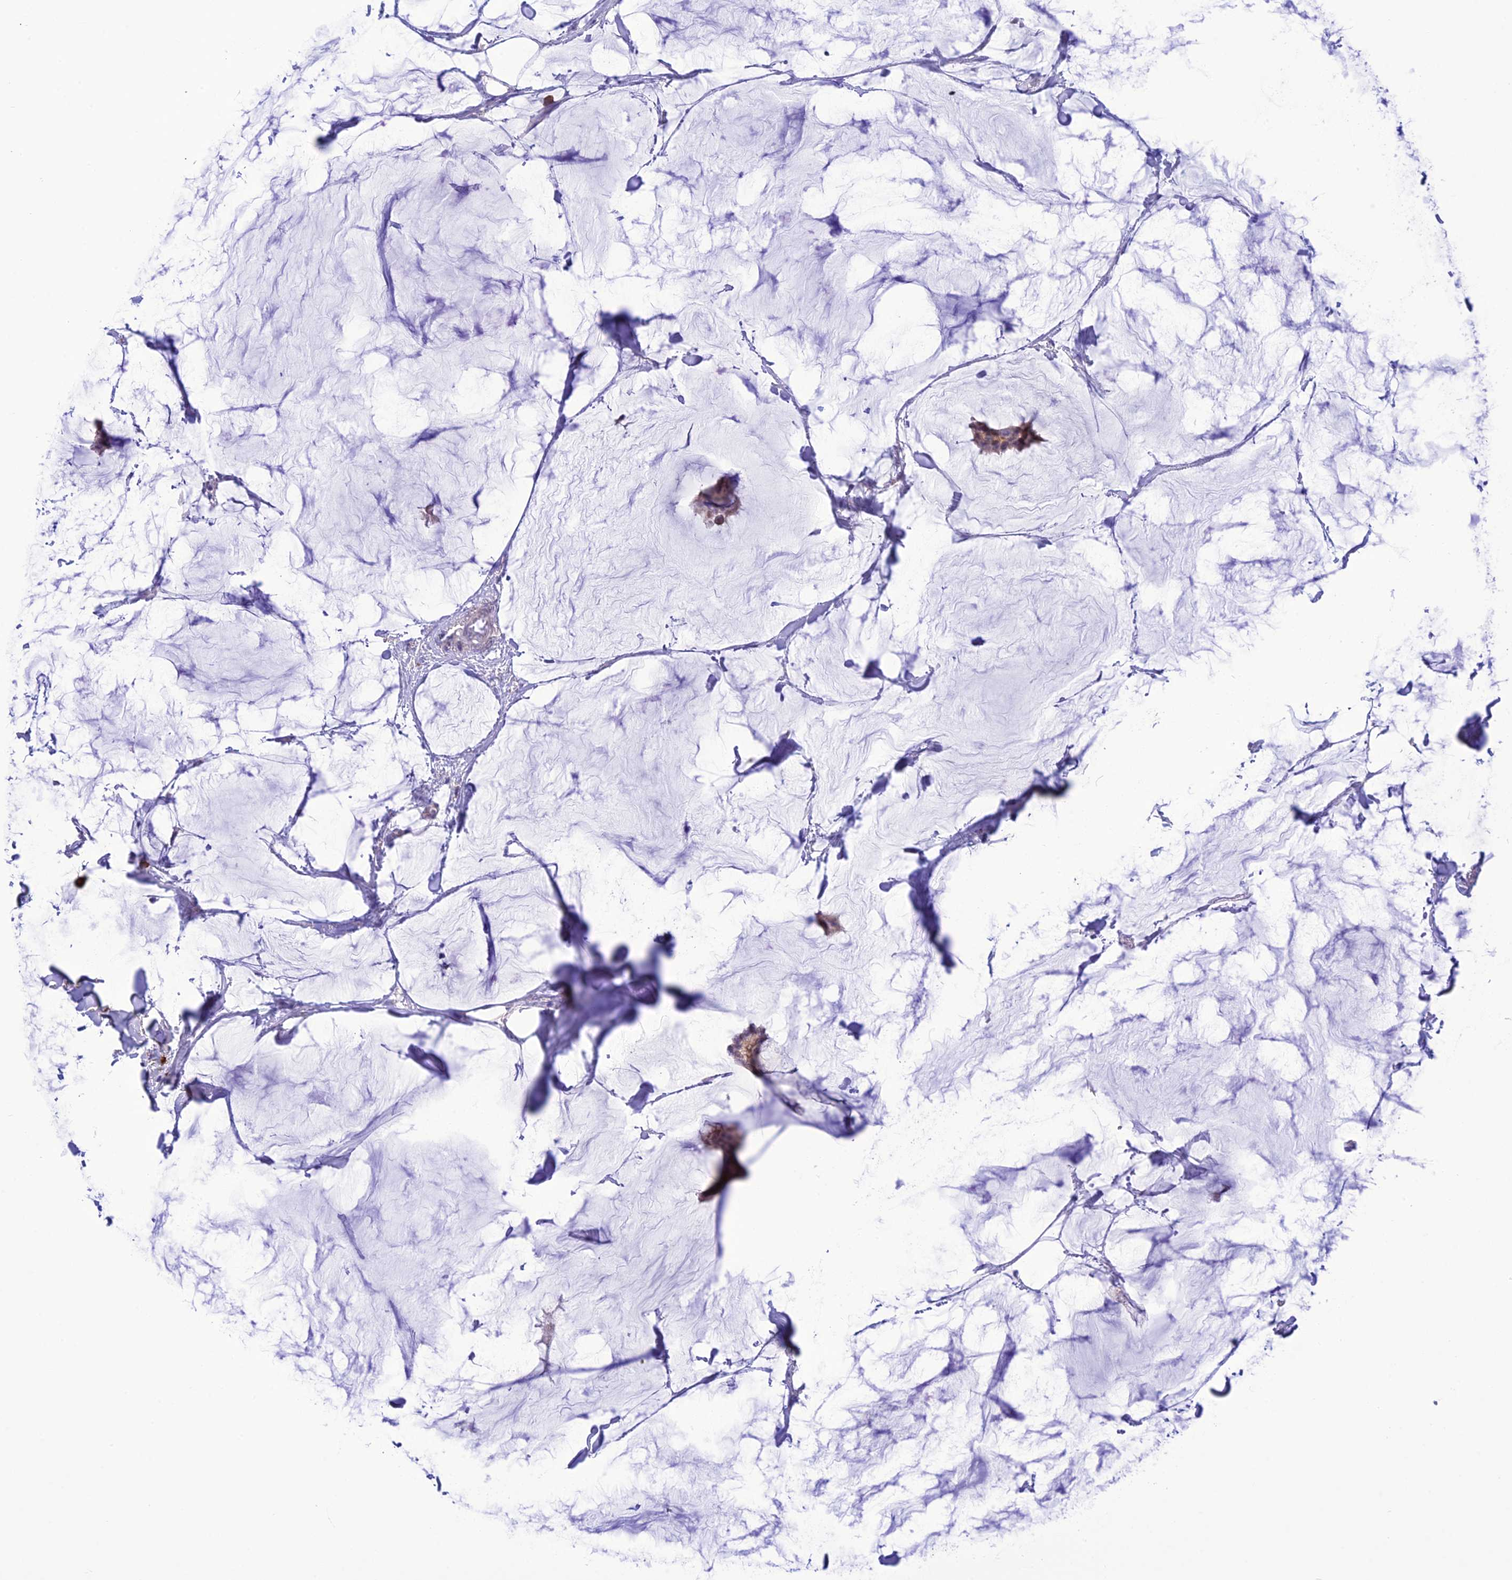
{"staining": {"intensity": "weak", "quantity": ">75%", "location": "cytoplasmic/membranous"}, "tissue": "breast cancer", "cell_type": "Tumor cells", "image_type": "cancer", "snomed": [{"axis": "morphology", "description": "Duct carcinoma"}, {"axis": "topography", "description": "Breast"}], "caption": "Immunohistochemical staining of invasive ductal carcinoma (breast) demonstrates weak cytoplasmic/membranous protein positivity in approximately >75% of tumor cells.", "gene": "RNF126", "patient": {"sex": "female", "age": 93}}